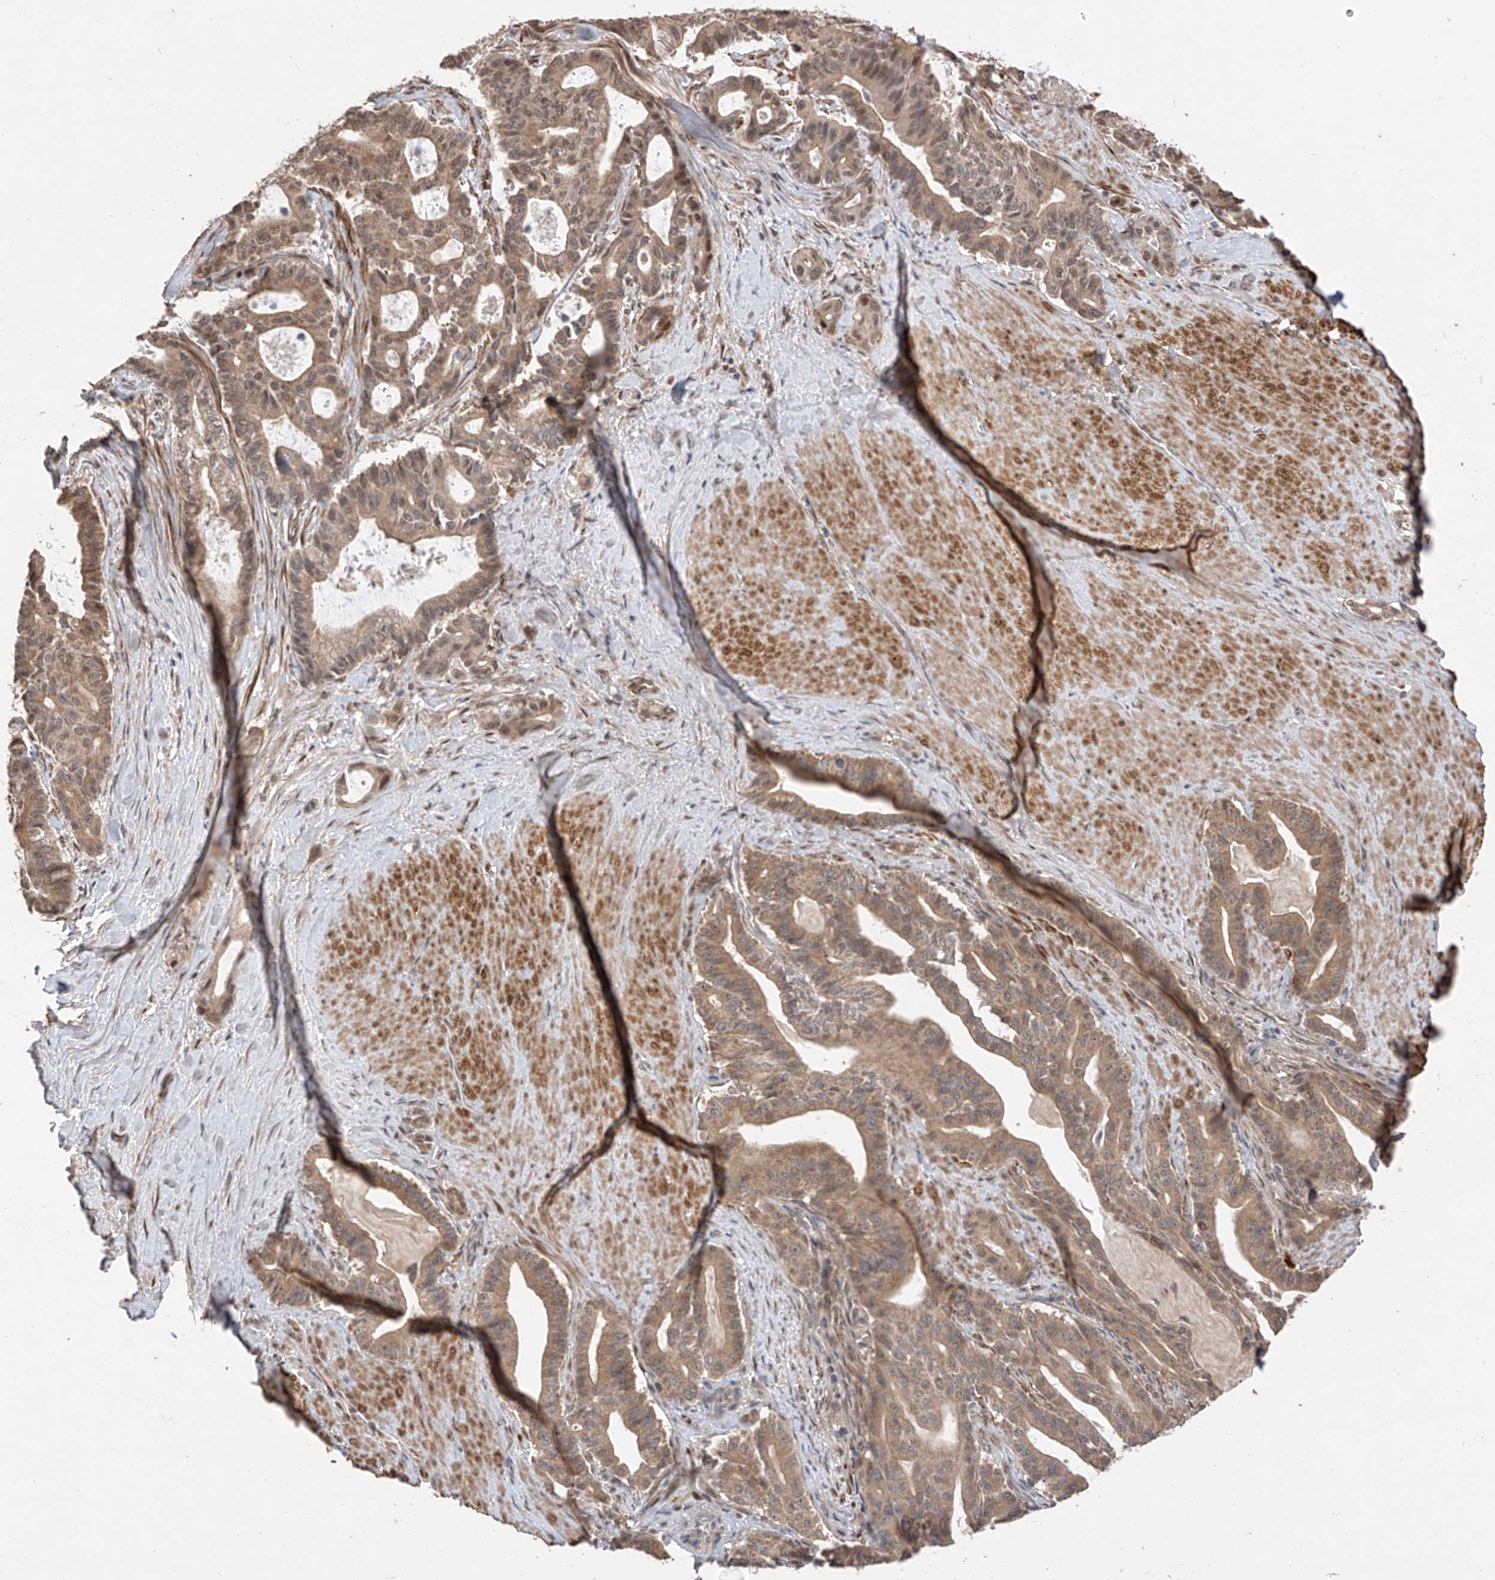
{"staining": {"intensity": "moderate", "quantity": ">75%", "location": "cytoplasmic/membranous"}, "tissue": "pancreatic cancer", "cell_type": "Tumor cells", "image_type": "cancer", "snomed": [{"axis": "morphology", "description": "Adenocarcinoma, NOS"}, {"axis": "topography", "description": "Pancreas"}], "caption": "About >75% of tumor cells in pancreatic cancer (adenocarcinoma) display moderate cytoplasmic/membranous protein positivity as visualized by brown immunohistochemical staining.", "gene": "LATS1", "patient": {"sex": "male", "age": 63}}